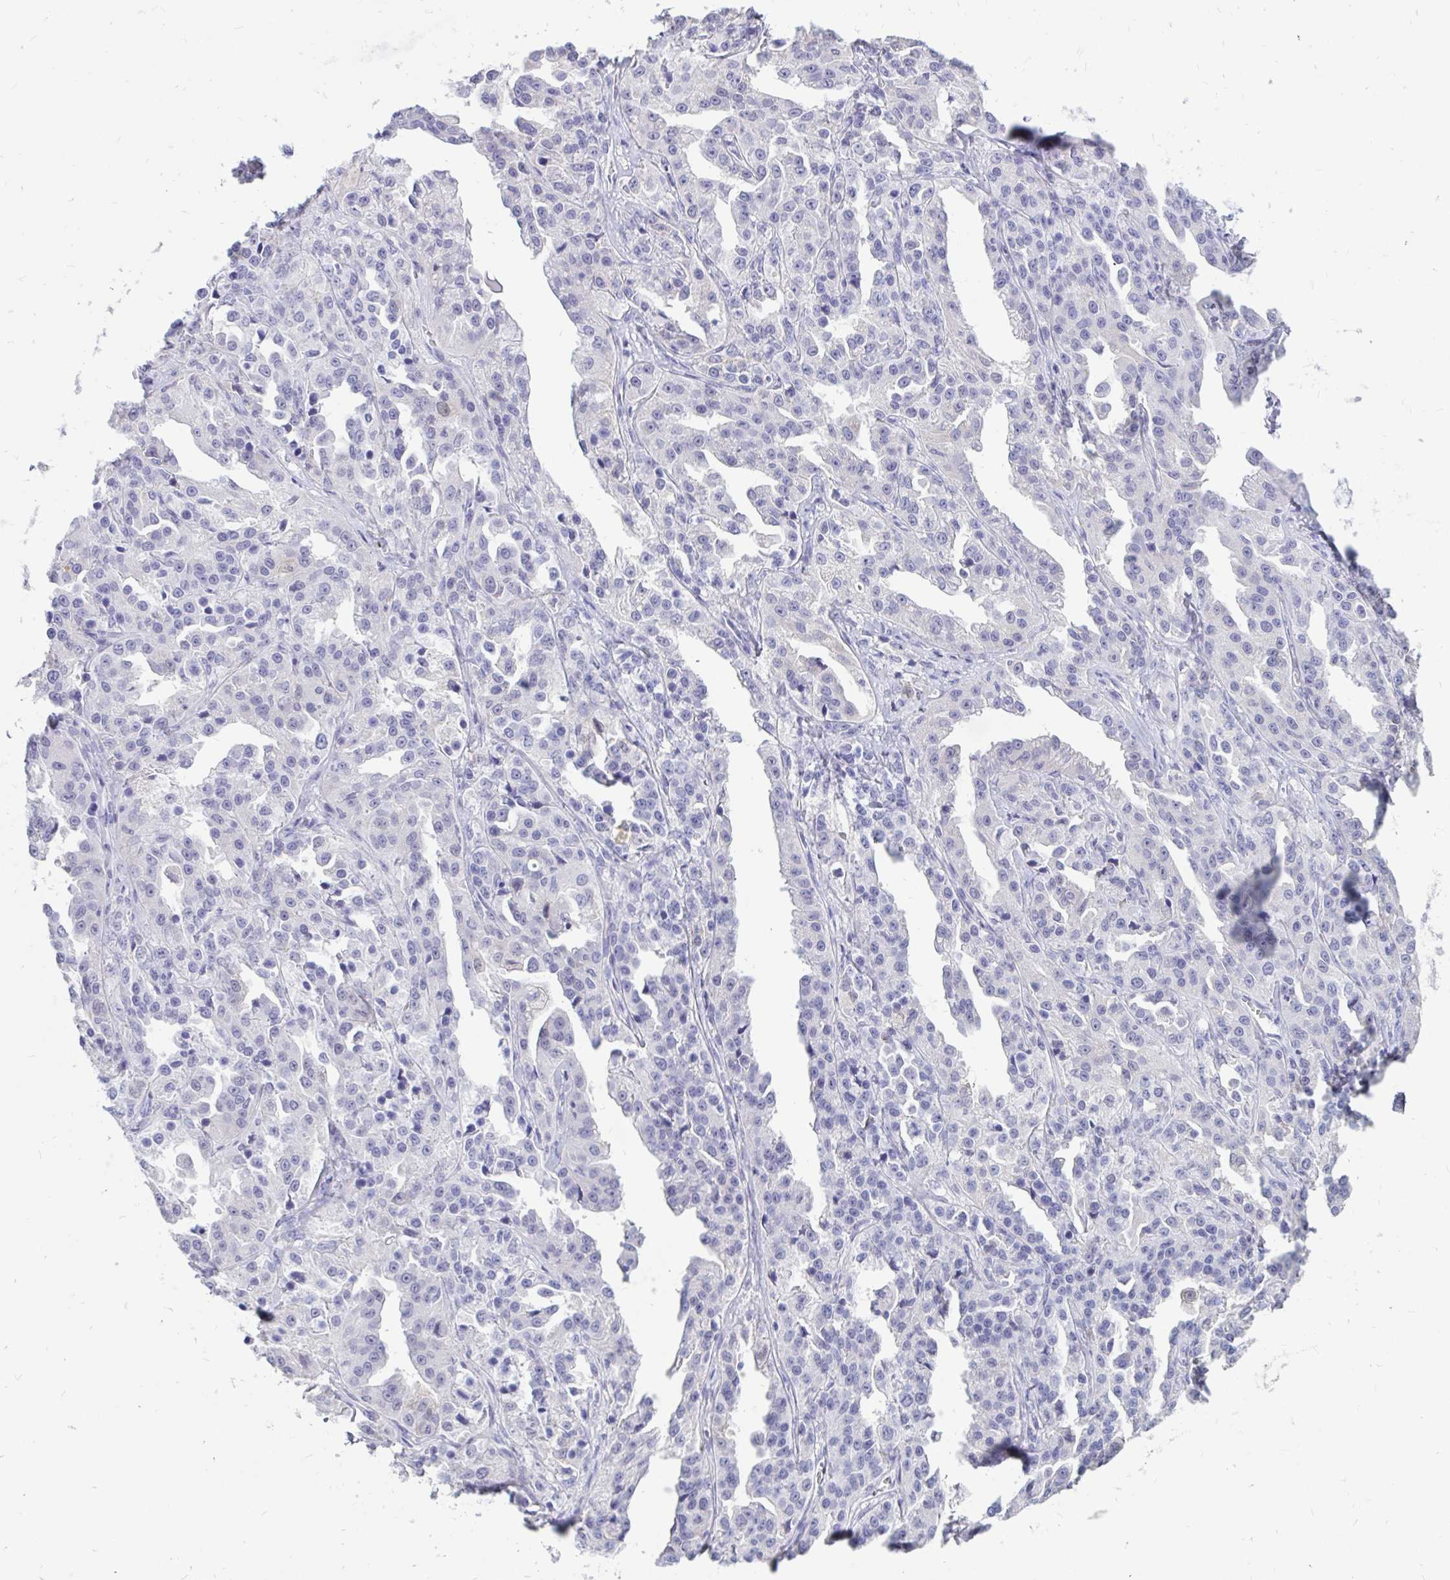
{"staining": {"intensity": "negative", "quantity": "none", "location": "none"}, "tissue": "ovarian cancer", "cell_type": "Tumor cells", "image_type": "cancer", "snomed": [{"axis": "morphology", "description": "Cystadenocarcinoma, serous, NOS"}, {"axis": "topography", "description": "Ovary"}], "caption": "A high-resolution micrograph shows immunohistochemistry (IHC) staining of ovarian cancer (serous cystadenocarcinoma), which shows no significant staining in tumor cells. The staining is performed using DAB brown chromogen with nuclei counter-stained in using hematoxylin.", "gene": "IGSF5", "patient": {"sex": "female", "age": 75}}